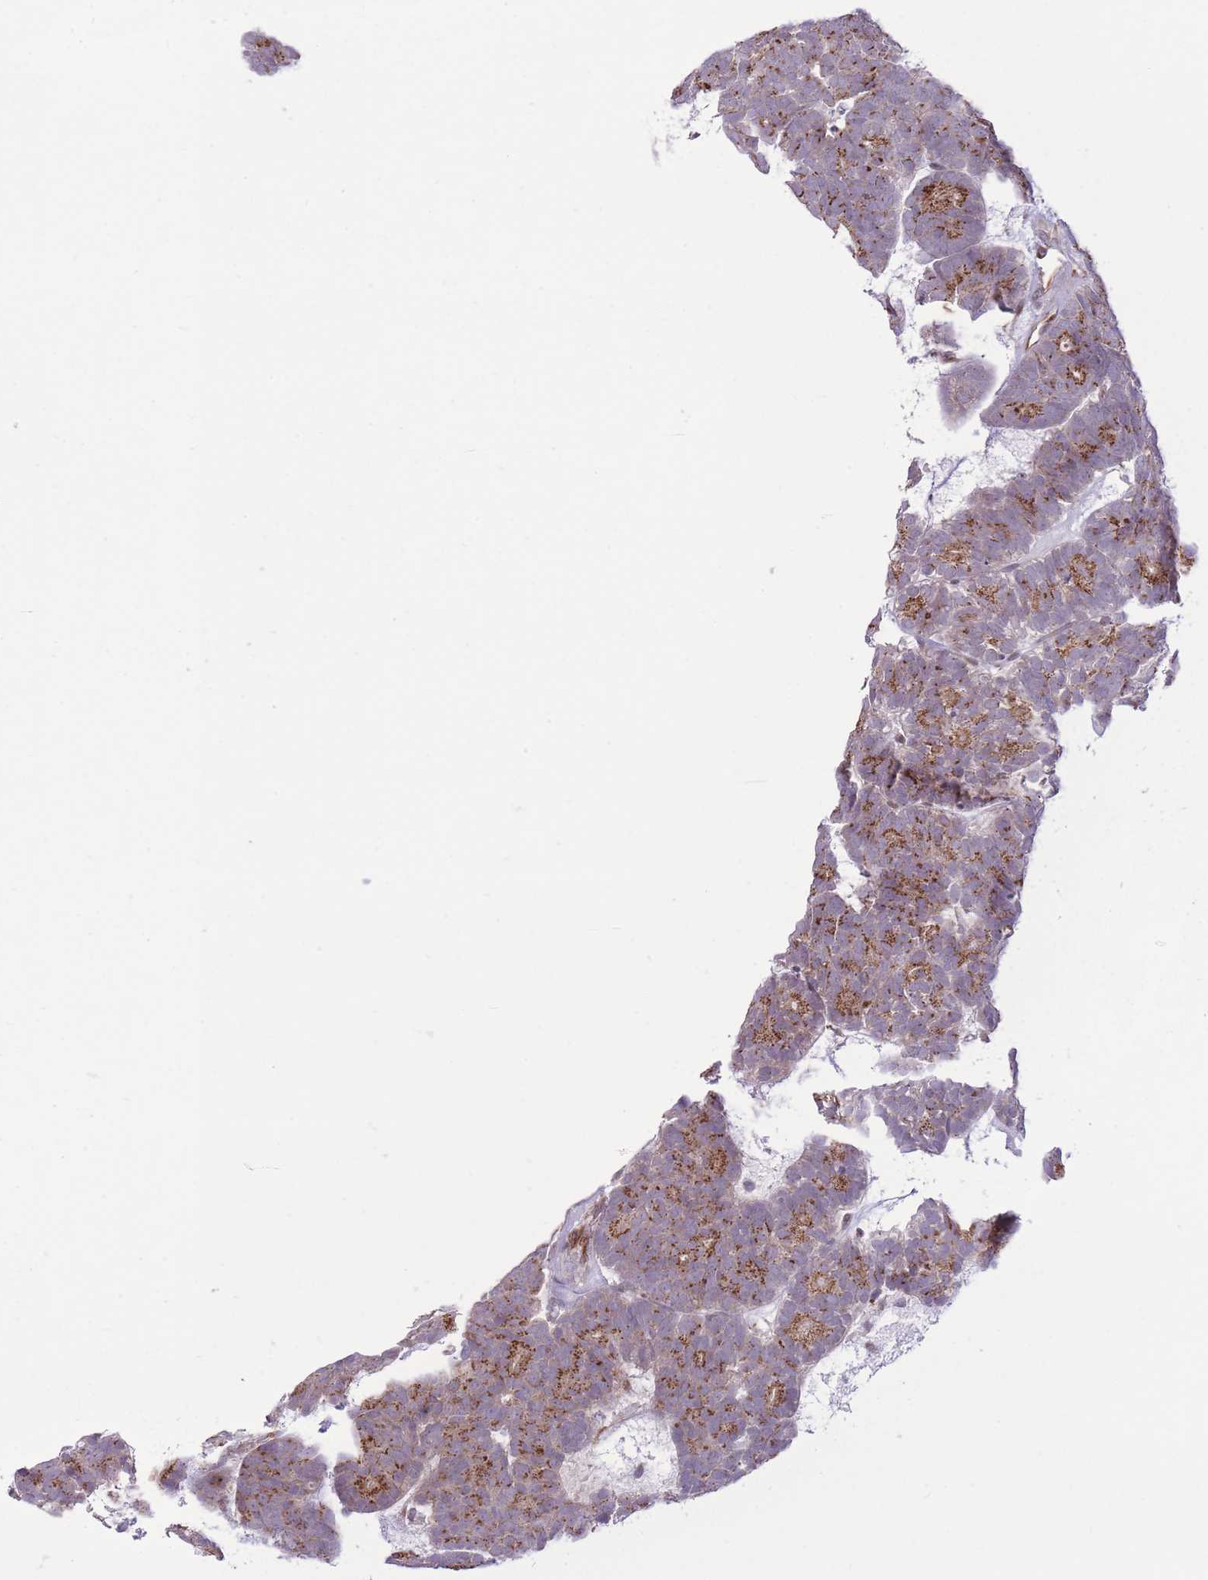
{"staining": {"intensity": "moderate", "quantity": ">75%", "location": "cytoplasmic/membranous"}, "tissue": "head and neck cancer", "cell_type": "Tumor cells", "image_type": "cancer", "snomed": [{"axis": "morphology", "description": "Adenocarcinoma, NOS"}, {"axis": "topography", "description": "Head-Neck"}], "caption": "The immunohistochemical stain shows moderate cytoplasmic/membranous staining in tumor cells of adenocarcinoma (head and neck) tissue.", "gene": "ZBED5", "patient": {"sex": "female", "age": 81}}